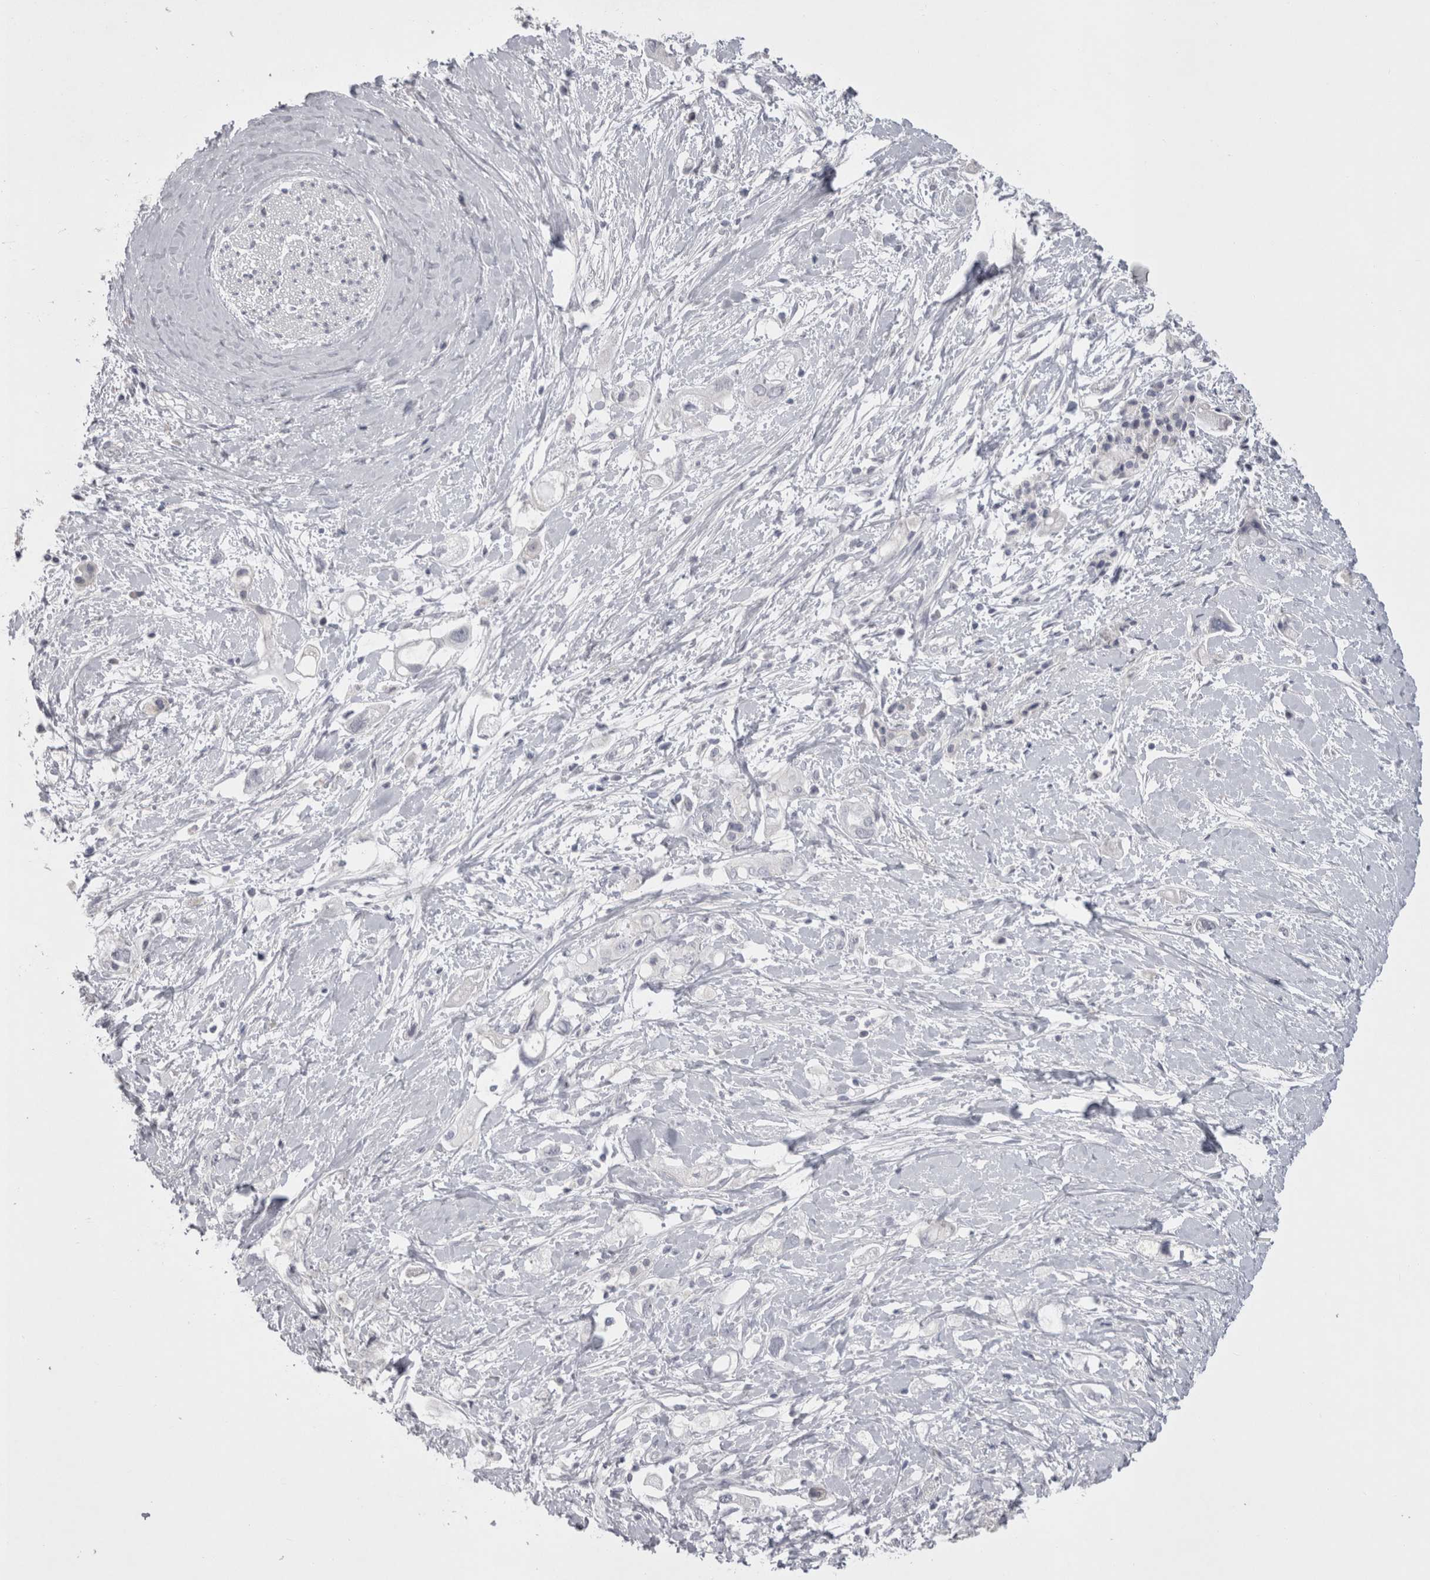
{"staining": {"intensity": "negative", "quantity": "none", "location": "none"}, "tissue": "pancreatic cancer", "cell_type": "Tumor cells", "image_type": "cancer", "snomed": [{"axis": "morphology", "description": "Adenocarcinoma, NOS"}, {"axis": "topography", "description": "Pancreas"}], "caption": "This is an IHC histopathology image of human pancreatic adenocarcinoma. There is no expression in tumor cells.", "gene": "ADAM2", "patient": {"sex": "female", "age": 56}}